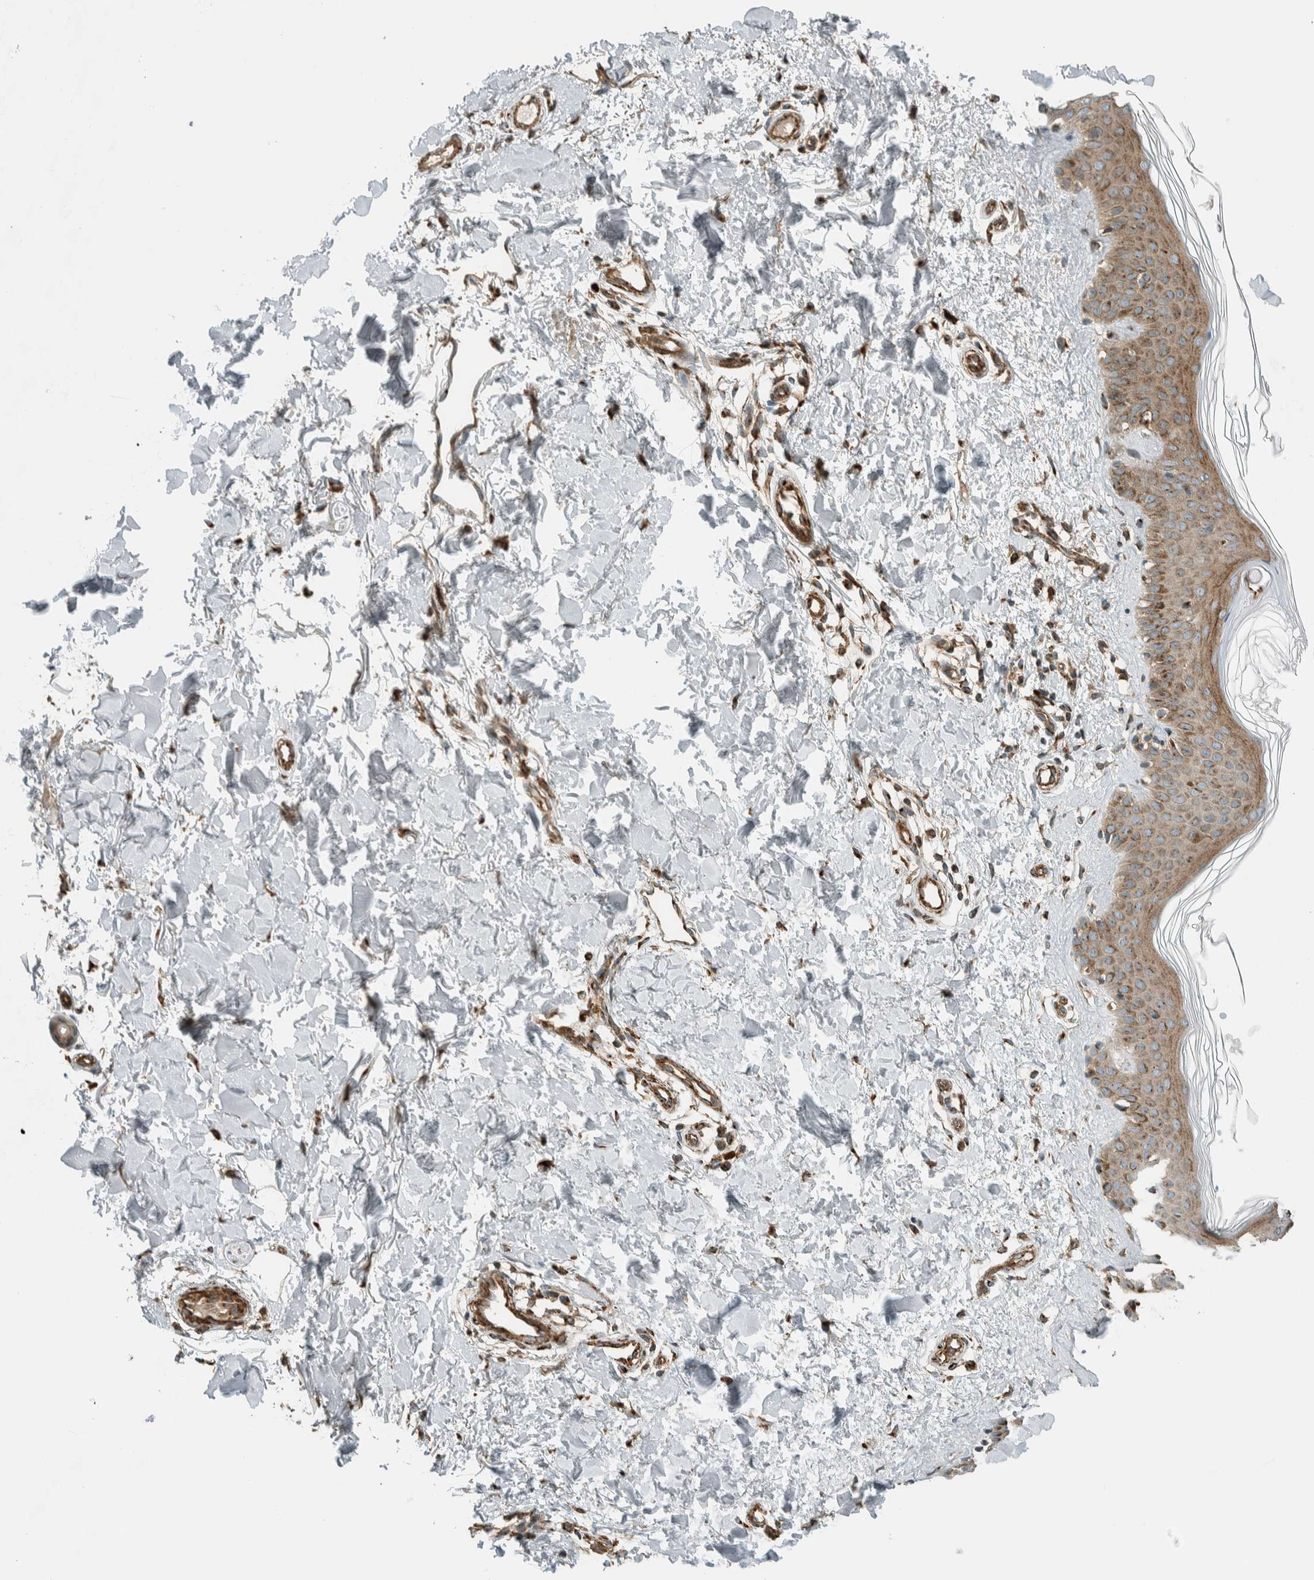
{"staining": {"intensity": "moderate", "quantity": "25%-75%", "location": "cytoplasmic/membranous"}, "tissue": "skin", "cell_type": "Fibroblasts", "image_type": "normal", "snomed": [{"axis": "morphology", "description": "Normal tissue, NOS"}, {"axis": "topography", "description": "Skin"}], "caption": "IHC image of benign skin stained for a protein (brown), which displays medium levels of moderate cytoplasmic/membranous positivity in about 25%-75% of fibroblasts.", "gene": "EXOC7", "patient": {"sex": "male", "age": 67}}